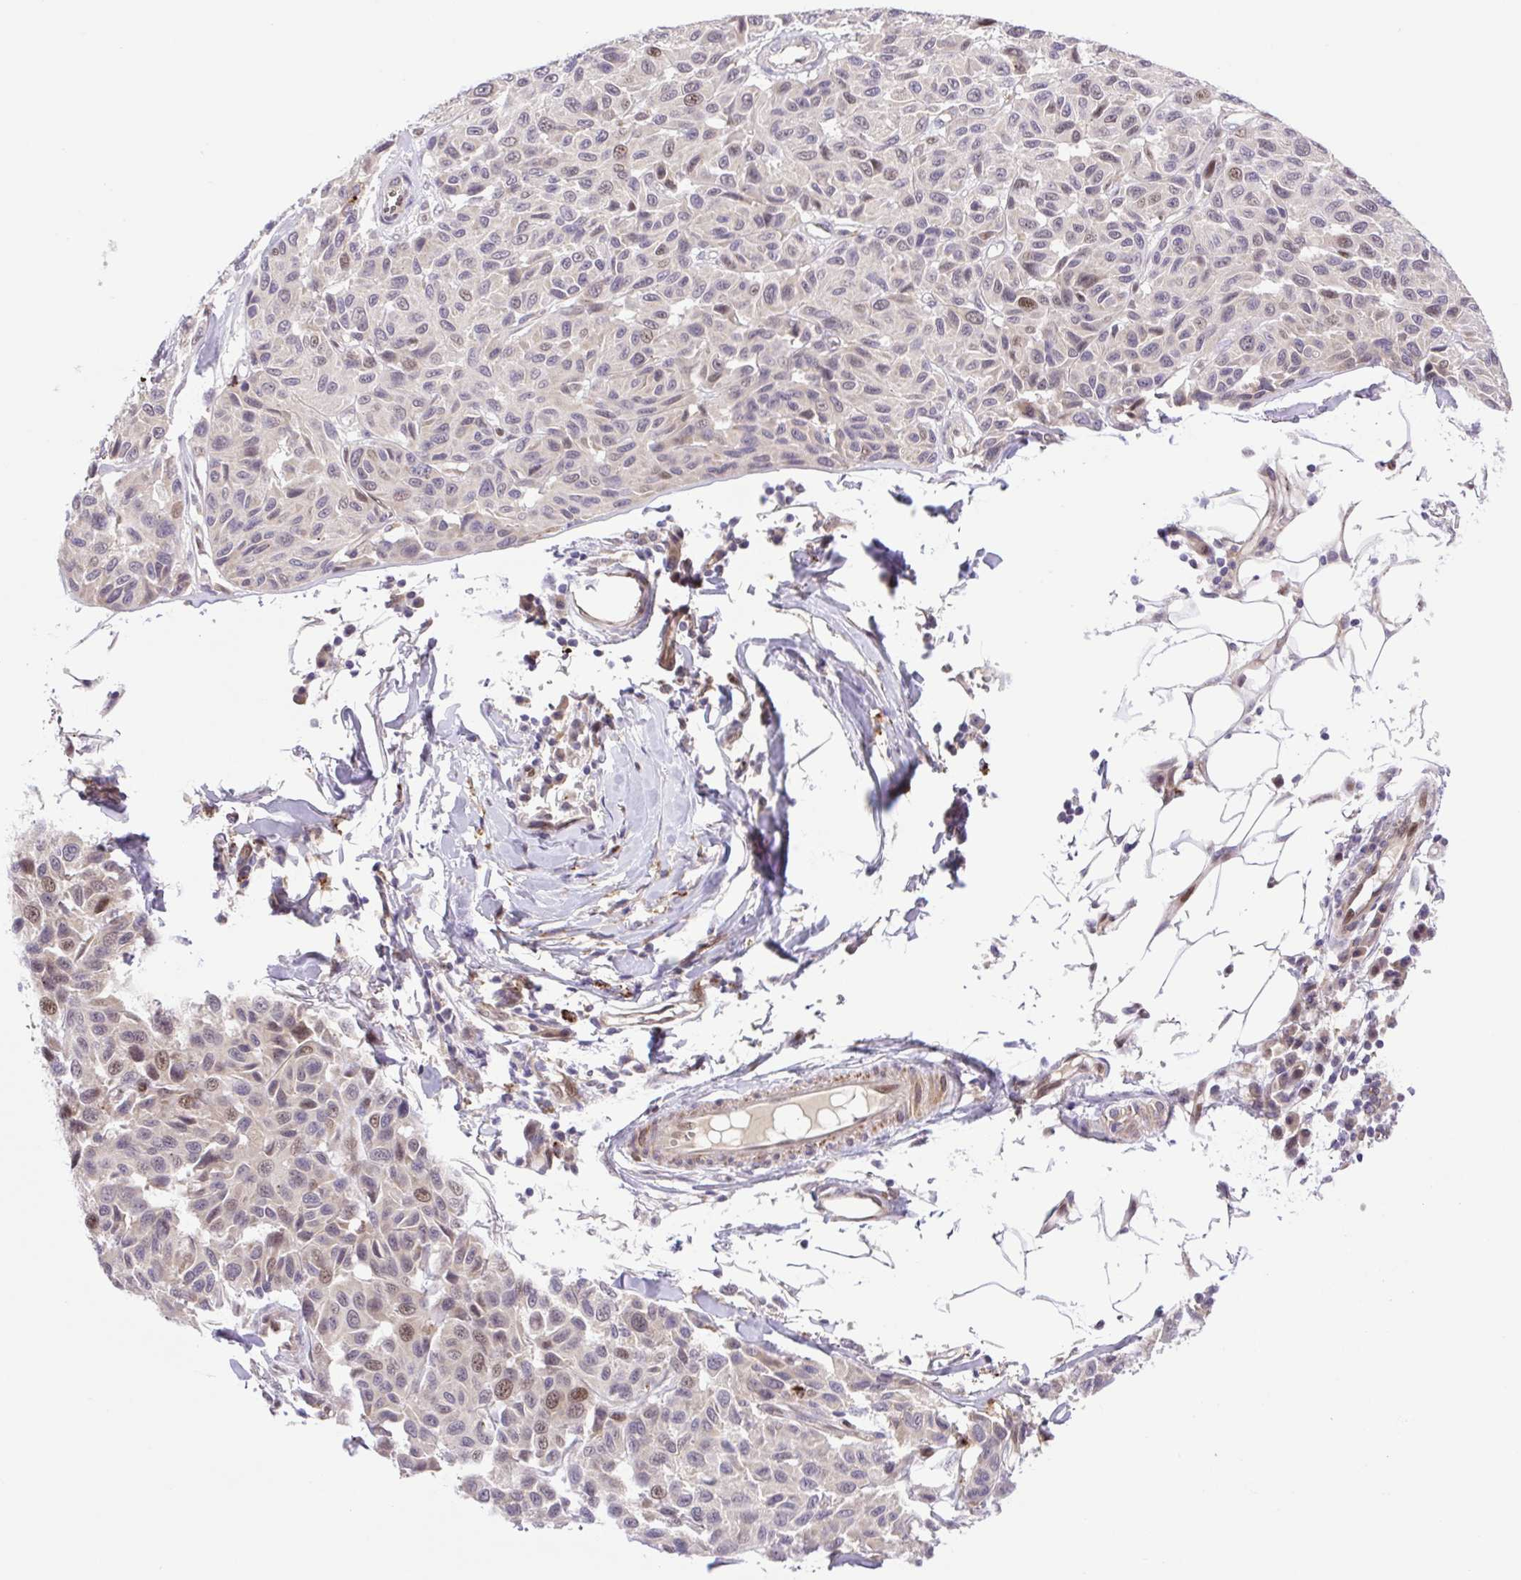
{"staining": {"intensity": "moderate", "quantity": "25%-75%", "location": "nuclear"}, "tissue": "melanoma", "cell_type": "Tumor cells", "image_type": "cancer", "snomed": [{"axis": "morphology", "description": "Malignant melanoma, NOS"}, {"axis": "topography", "description": "Skin"}], "caption": "Brown immunohistochemical staining in human melanoma reveals moderate nuclear positivity in about 25%-75% of tumor cells. (brown staining indicates protein expression, while blue staining denotes nuclei).", "gene": "ERG", "patient": {"sex": "female", "age": 66}}